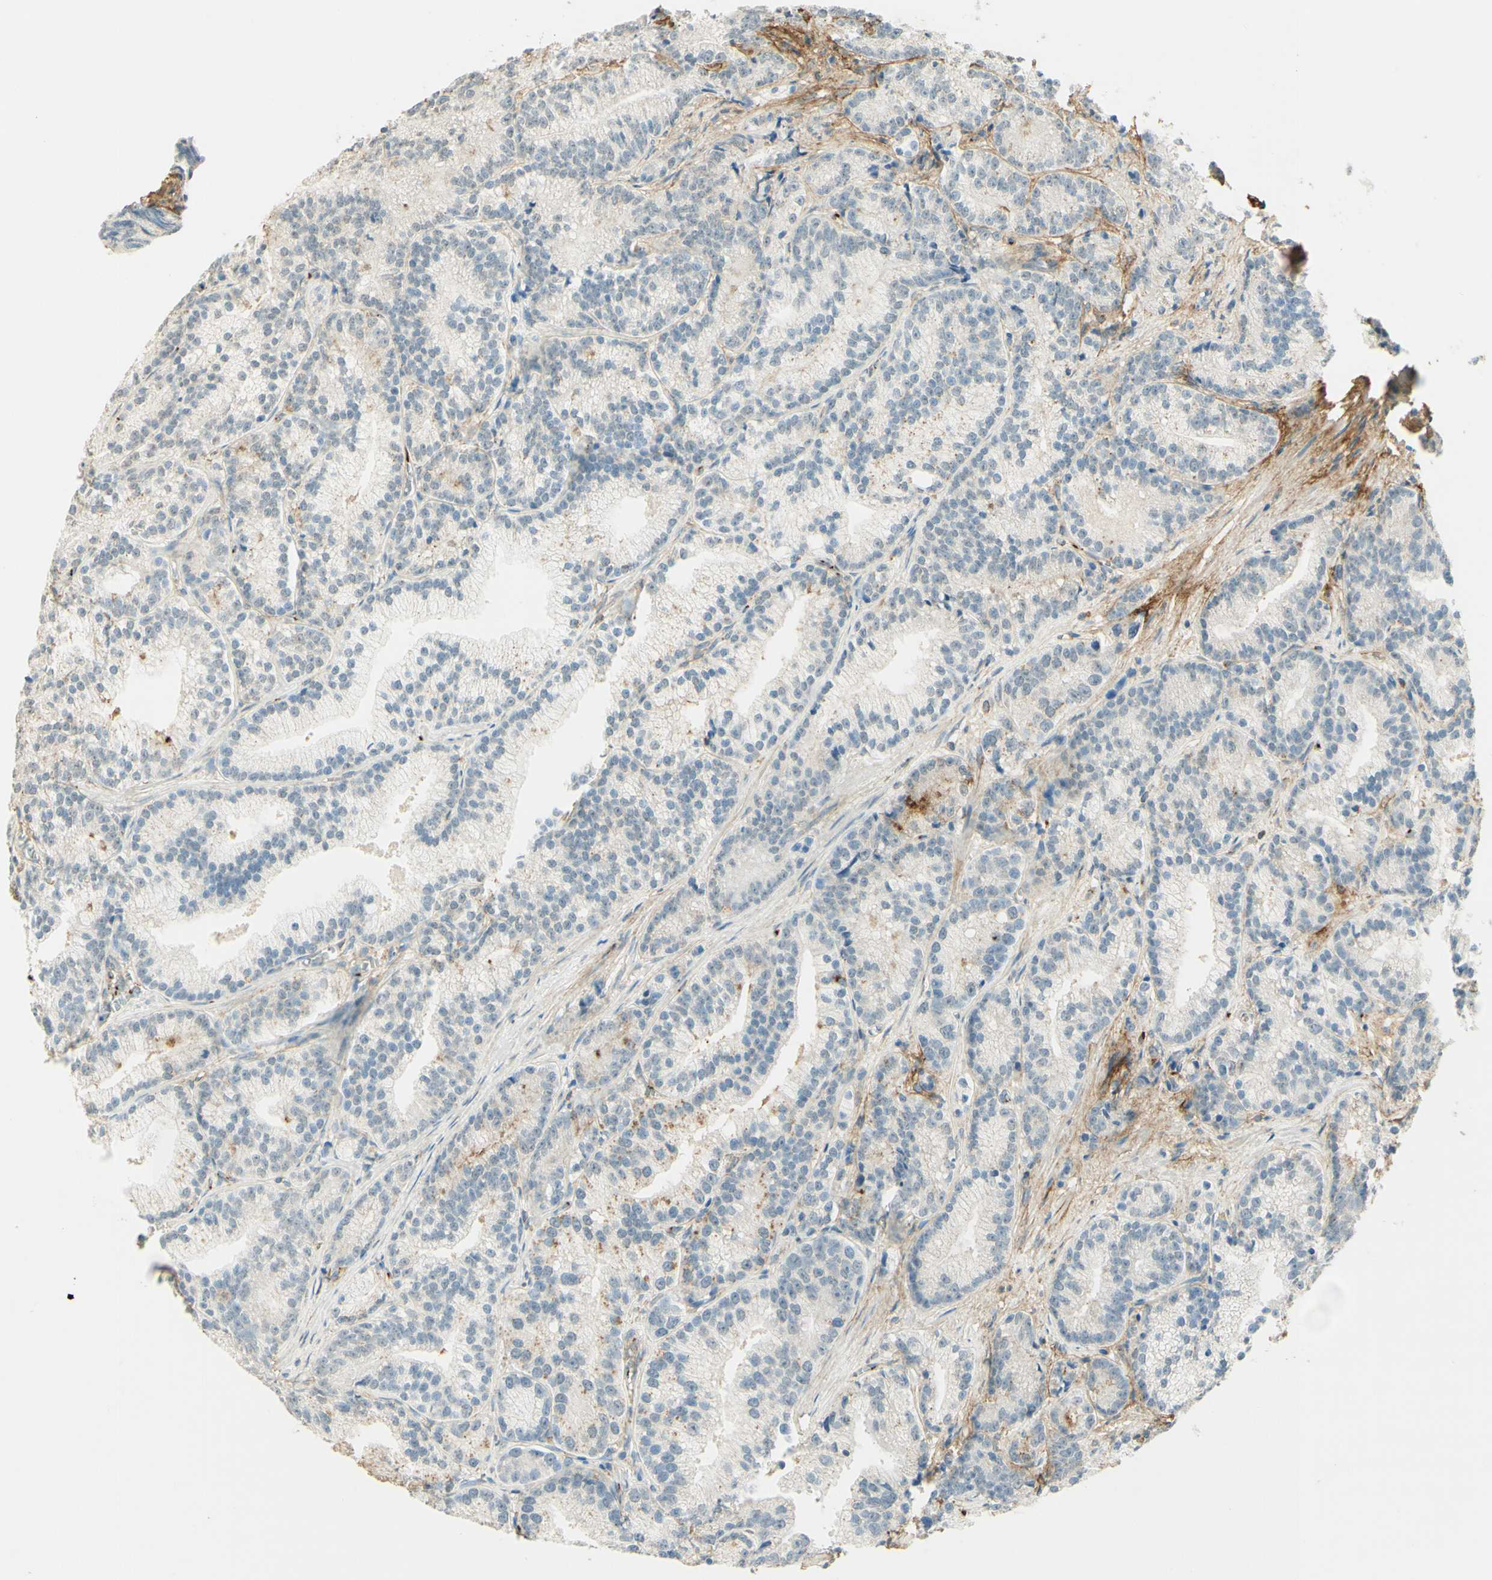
{"staining": {"intensity": "moderate", "quantity": "<25%", "location": "cytoplasmic/membranous"}, "tissue": "prostate cancer", "cell_type": "Tumor cells", "image_type": "cancer", "snomed": [{"axis": "morphology", "description": "Adenocarcinoma, Low grade"}, {"axis": "topography", "description": "Prostate"}], "caption": "Immunohistochemistry of human low-grade adenocarcinoma (prostate) reveals low levels of moderate cytoplasmic/membranous staining in about <25% of tumor cells. (brown staining indicates protein expression, while blue staining denotes nuclei).", "gene": "TNN", "patient": {"sex": "male", "age": 89}}